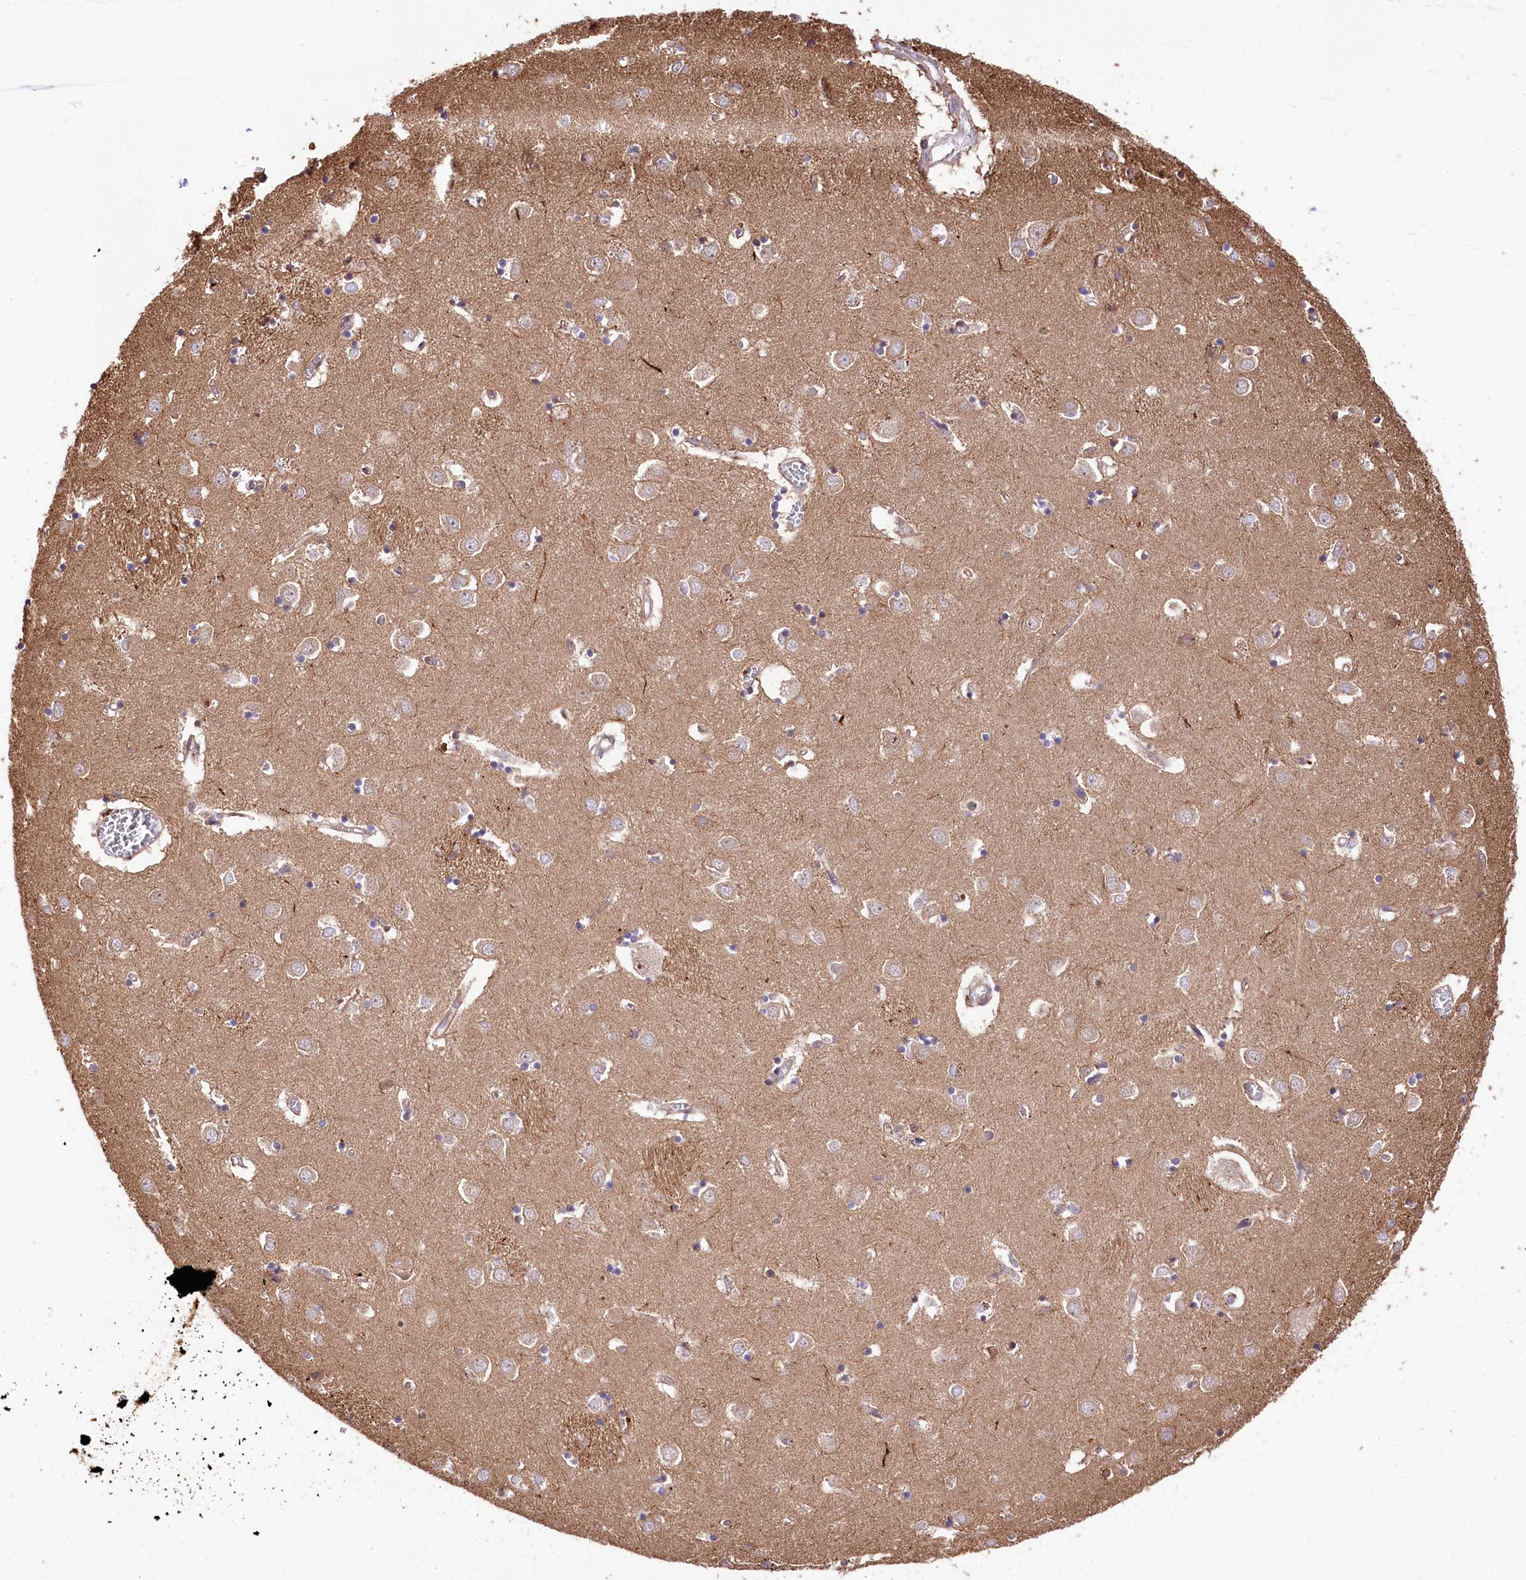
{"staining": {"intensity": "moderate", "quantity": "<25%", "location": "nuclear"}, "tissue": "caudate", "cell_type": "Glial cells", "image_type": "normal", "snomed": [{"axis": "morphology", "description": "Normal tissue, NOS"}, {"axis": "topography", "description": "Lateral ventricle wall"}], "caption": "Human caudate stained with a brown dye reveals moderate nuclear positive expression in approximately <25% of glial cells.", "gene": "FIGN", "patient": {"sex": "male", "age": 70}}